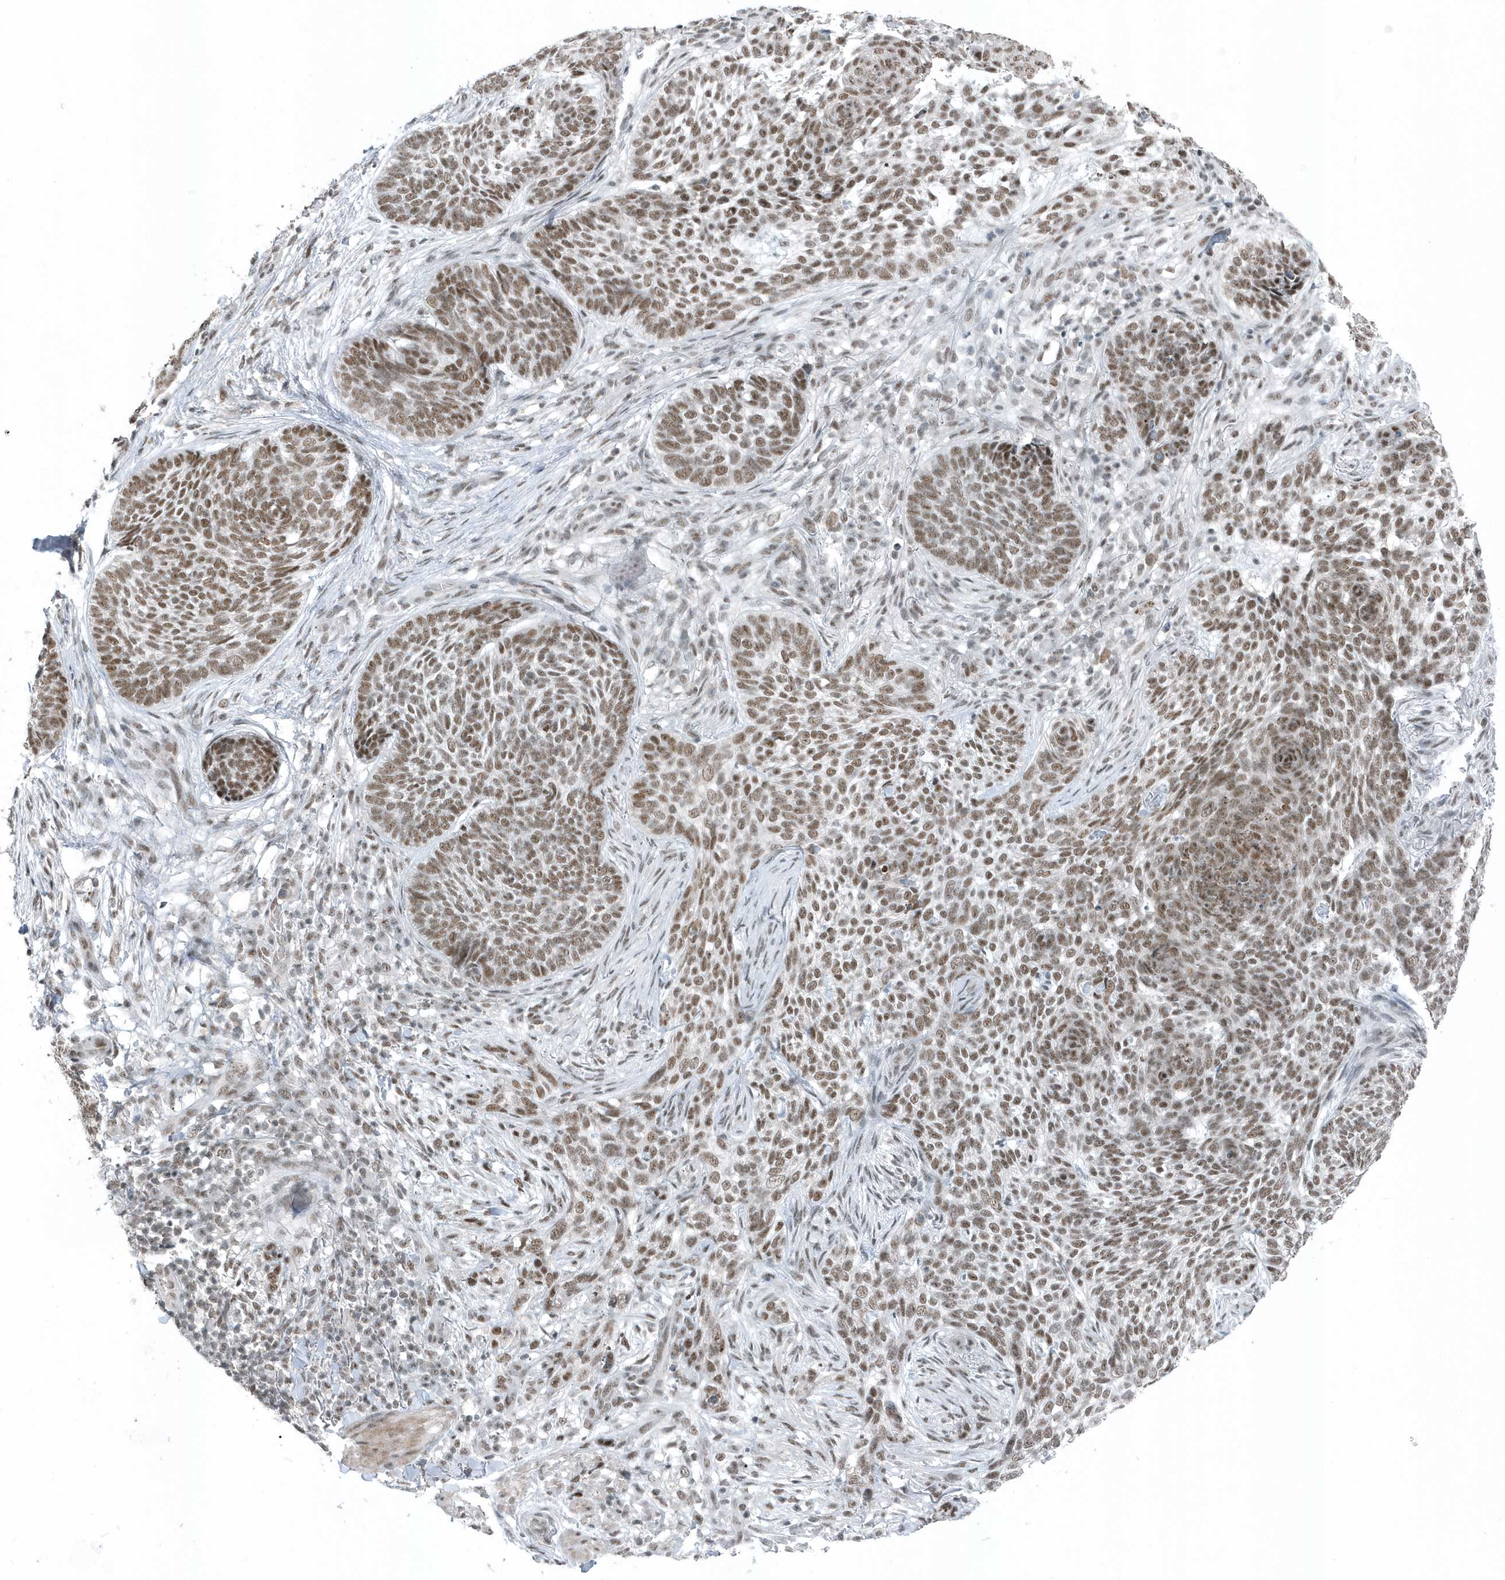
{"staining": {"intensity": "moderate", "quantity": "25%-75%", "location": "nuclear"}, "tissue": "skin cancer", "cell_type": "Tumor cells", "image_type": "cancer", "snomed": [{"axis": "morphology", "description": "Basal cell carcinoma"}, {"axis": "topography", "description": "Skin"}], "caption": "Human skin cancer (basal cell carcinoma) stained with a brown dye shows moderate nuclear positive positivity in about 25%-75% of tumor cells.", "gene": "YTHDC1", "patient": {"sex": "female", "age": 64}}